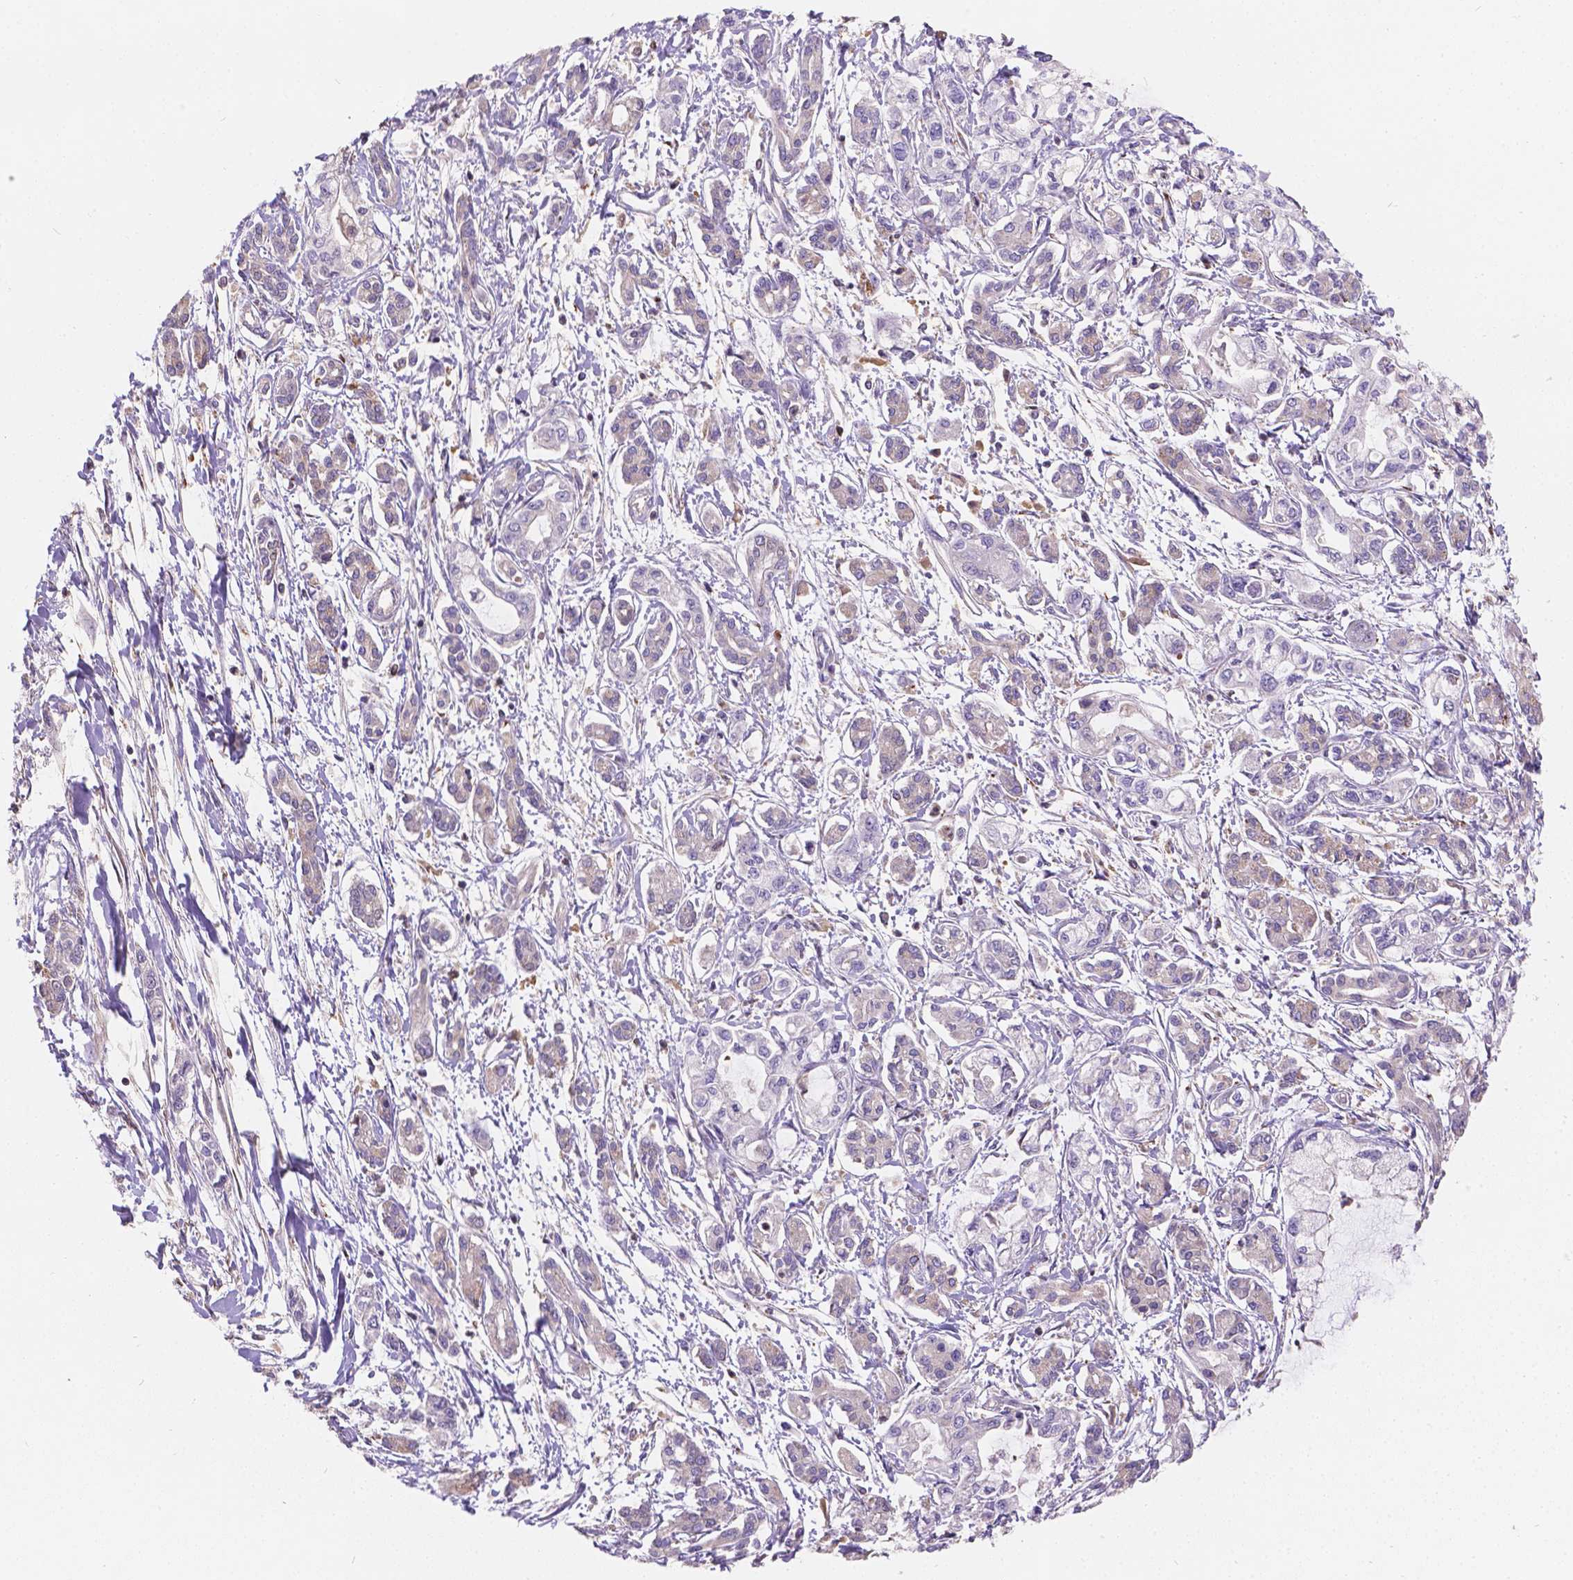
{"staining": {"intensity": "negative", "quantity": "none", "location": "none"}, "tissue": "pancreatic cancer", "cell_type": "Tumor cells", "image_type": "cancer", "snomed": [{"axis": "morphology", "description": "Adenocarcinoma, NOS"}, {"axis": "topography", "description": "Pancreas"}], "caption": "Immunohistochemical staining of human pancreatic cancer (adenocarcinoma) exhibits no significant positivity in tumor cells.", "gene": "CDK10", "patient": {"sex": "male", "age": 54}}